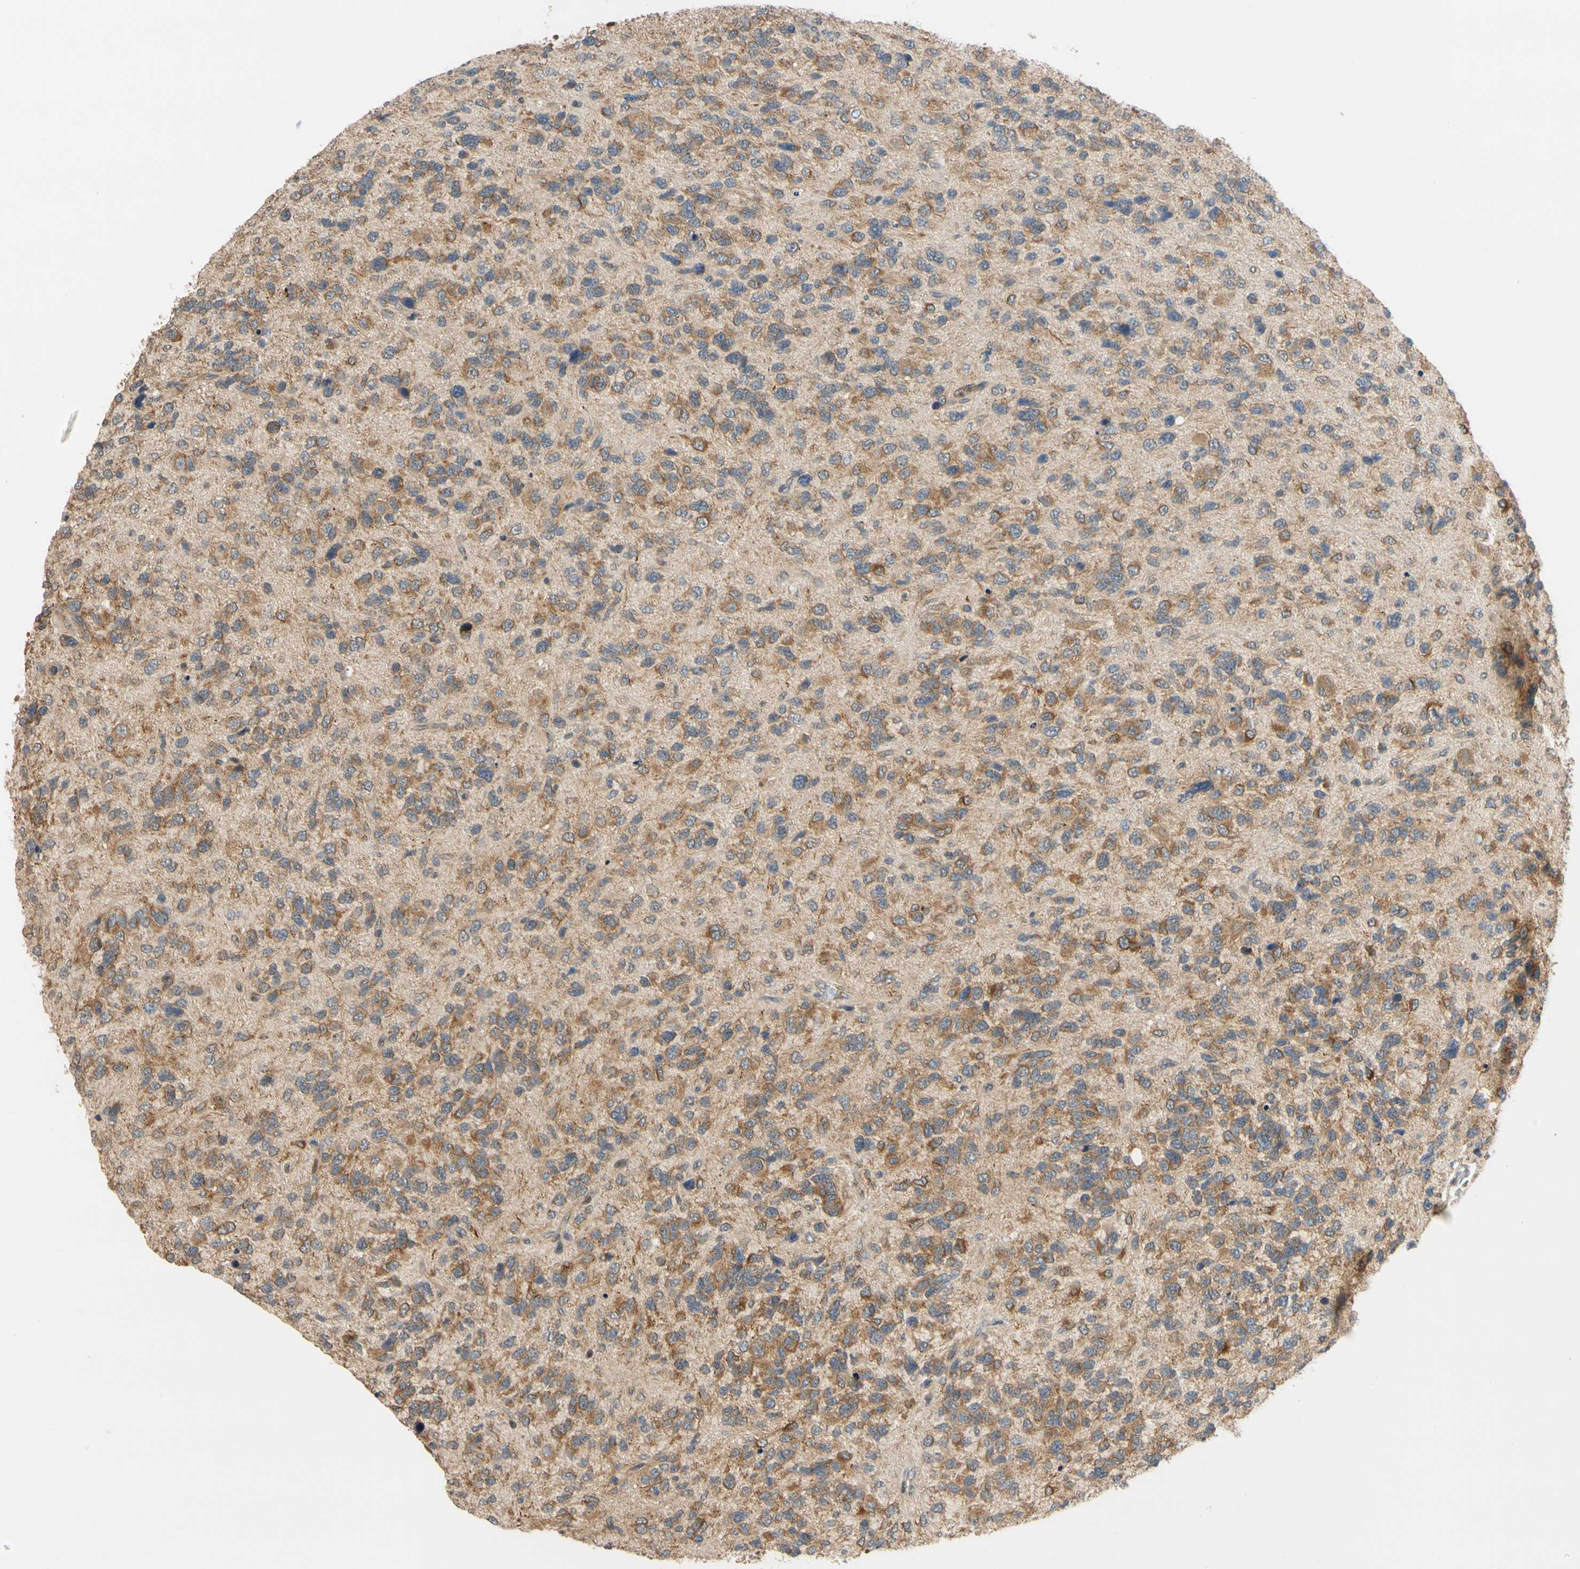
{"staining": {"intensity": "moderate", "quantity": ">75%", "location": "cytoplasmic/membranous"}, "tissue": "glioma", "cell_type": "Tumor cells", "image_type": "cancer", "snomed": [{"axis": "morphology", "description": "Glioma, malignant, High grade"}, {"axis": "topography", "description": "Brain"}], "caption": "Tumor cells display medium levels of moderate cytoplasmic/membranous staining in approximately >75% of cells in glioma. Ihc stains the protein in brown and the nuclei are stained blue.", "gene": "ANKHD1", "patient": {"sex": "female", "age": 58}}